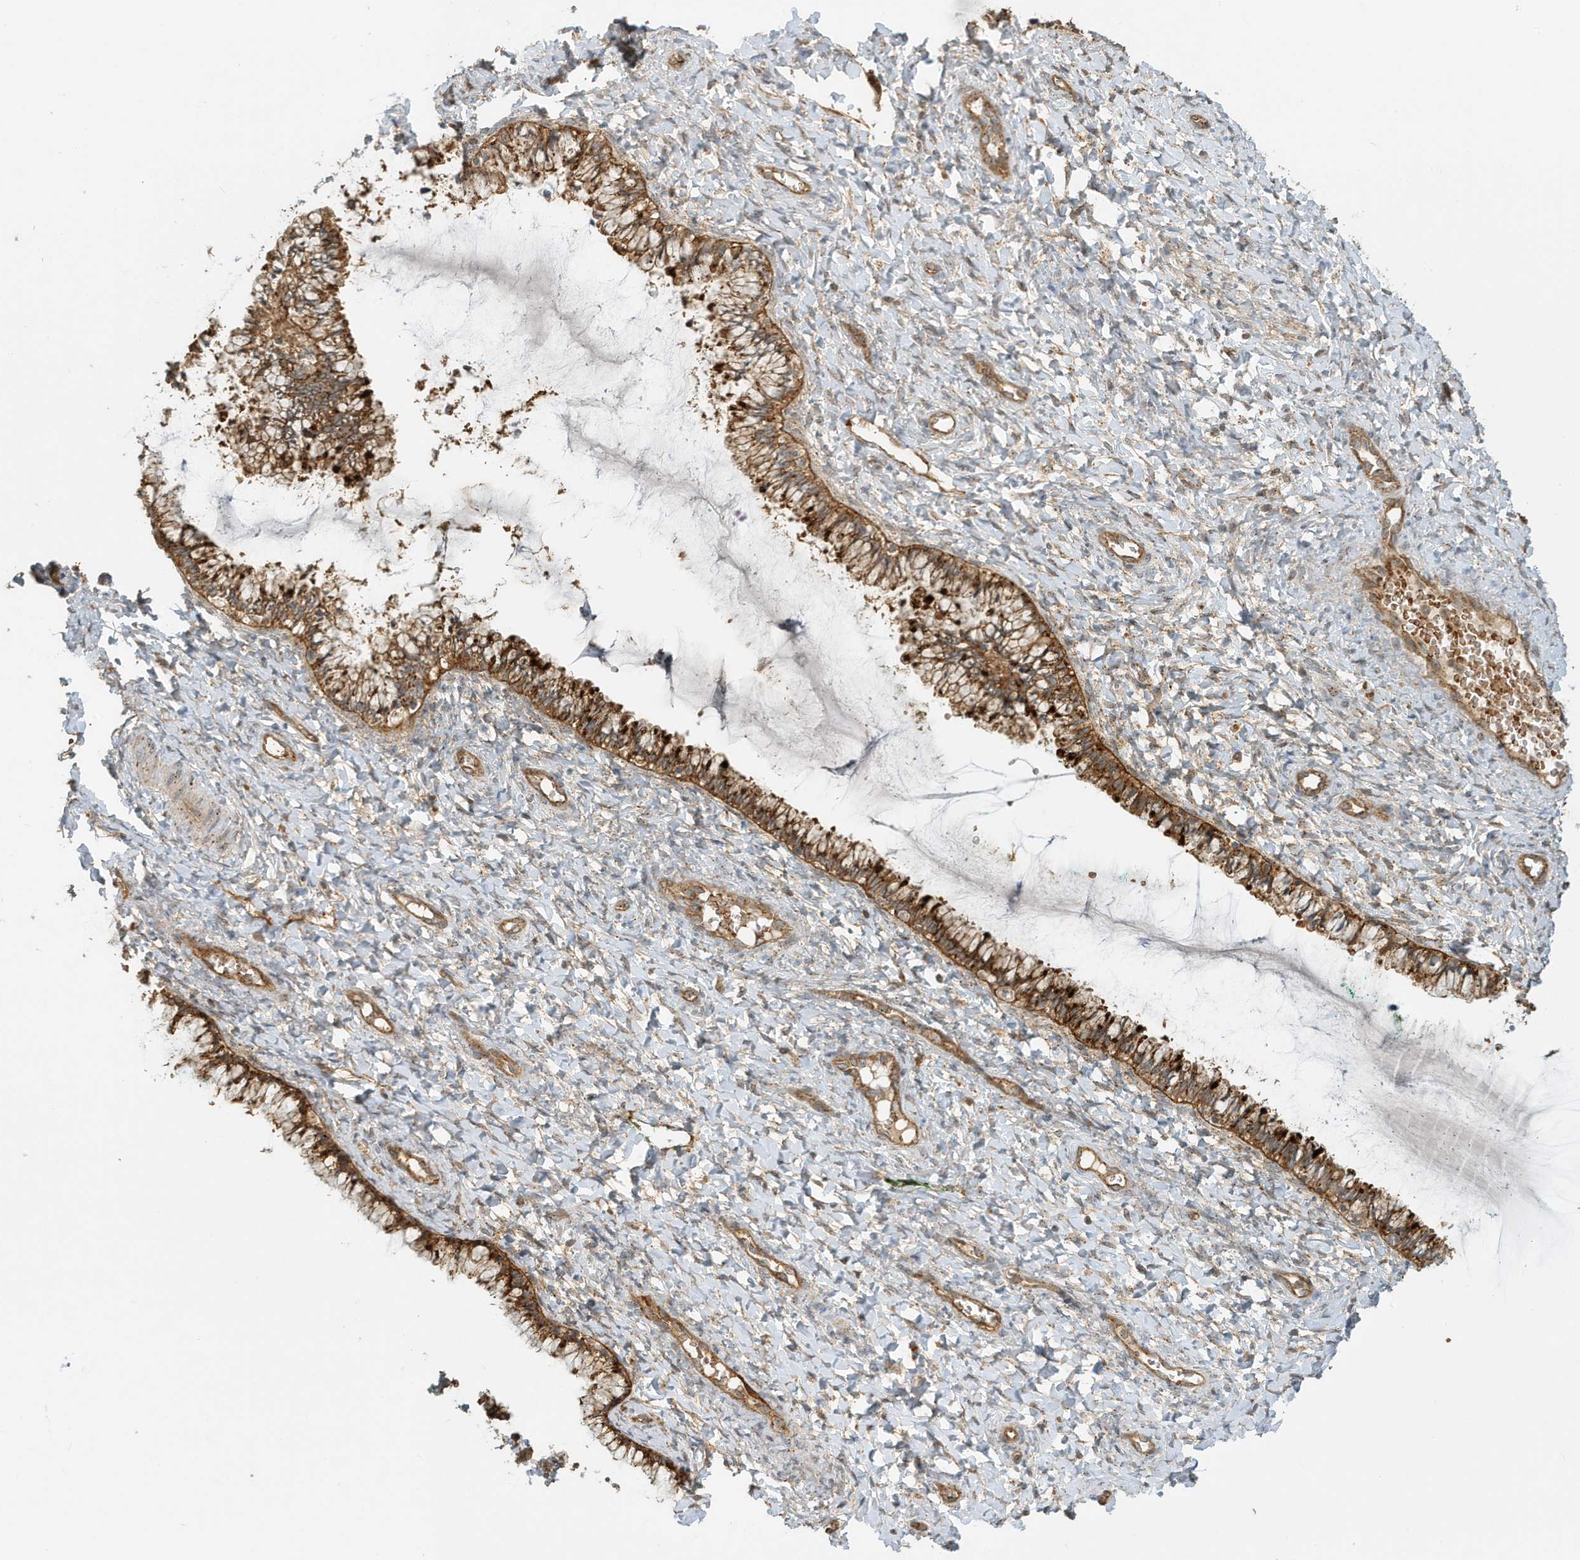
{"staining": {"intensity": "moderate", "quantity": ">75%", "location": "cytoplasmic/membranous"}, "tissue": "cervix", "cell_type": "Glandular cells", "image_type": "normal", "snomed": [{"axis": "morphology", "description": "Normal tissue, NOS"}, {"axis": "morphology", "description": "Adenocarcinoma, NOS"}, {"axis": "topography", "description": "Cervix"}], "caption": "IHC (DAB (3,3'-diaminobenzidine)) staining of unremarkable cervix exhibits moderate cytoplasmic/membranous protein staining in about >75% of glandular cells.", "gene": "FYCO1", "patient": {"sex": "female", "age": 29}}